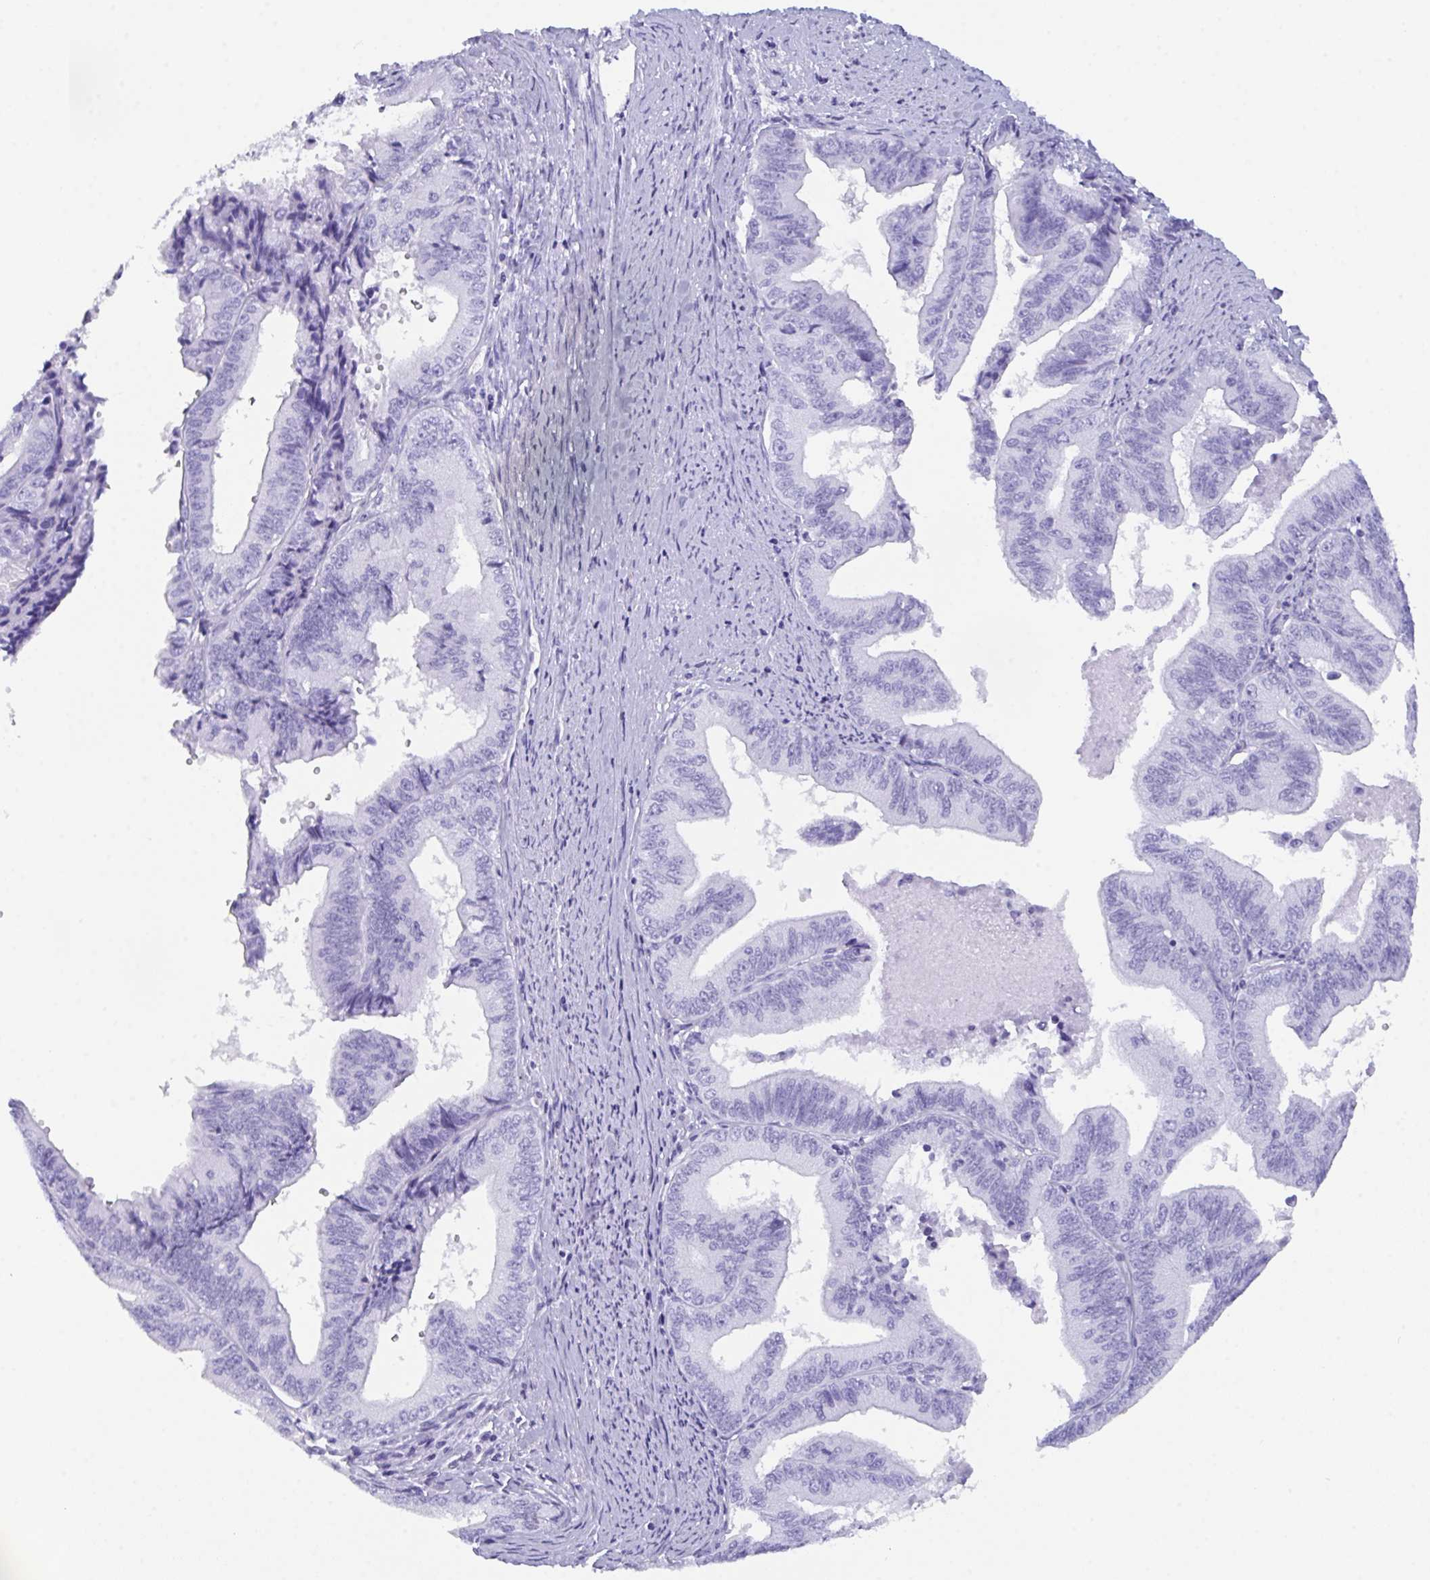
{"staining": {"intensity": "negative", "quantity": "none", "location": "none"}, "tissue": "endometrial cancer", "cell_type": "Tumor cells", "image_type": "cancer", "snomed": [{"axis": "morphology", "description": "Adenocarcinoma, NOS"}, {"axis": "topography", "description": "Endometrium"}], "caption": "An IHC micrograph of endometrial cancer (adenocarcinoma) is shown. There is no staining in tumor cells of endometrial cancer (adenocarcinoma). (Stains: DAB IHC with hematoxylin counter stain, Microscopy: brightfield microscopy at high magnification).", "gene": "ZNF850", "patient": {"sex": "female", "age": 65}}